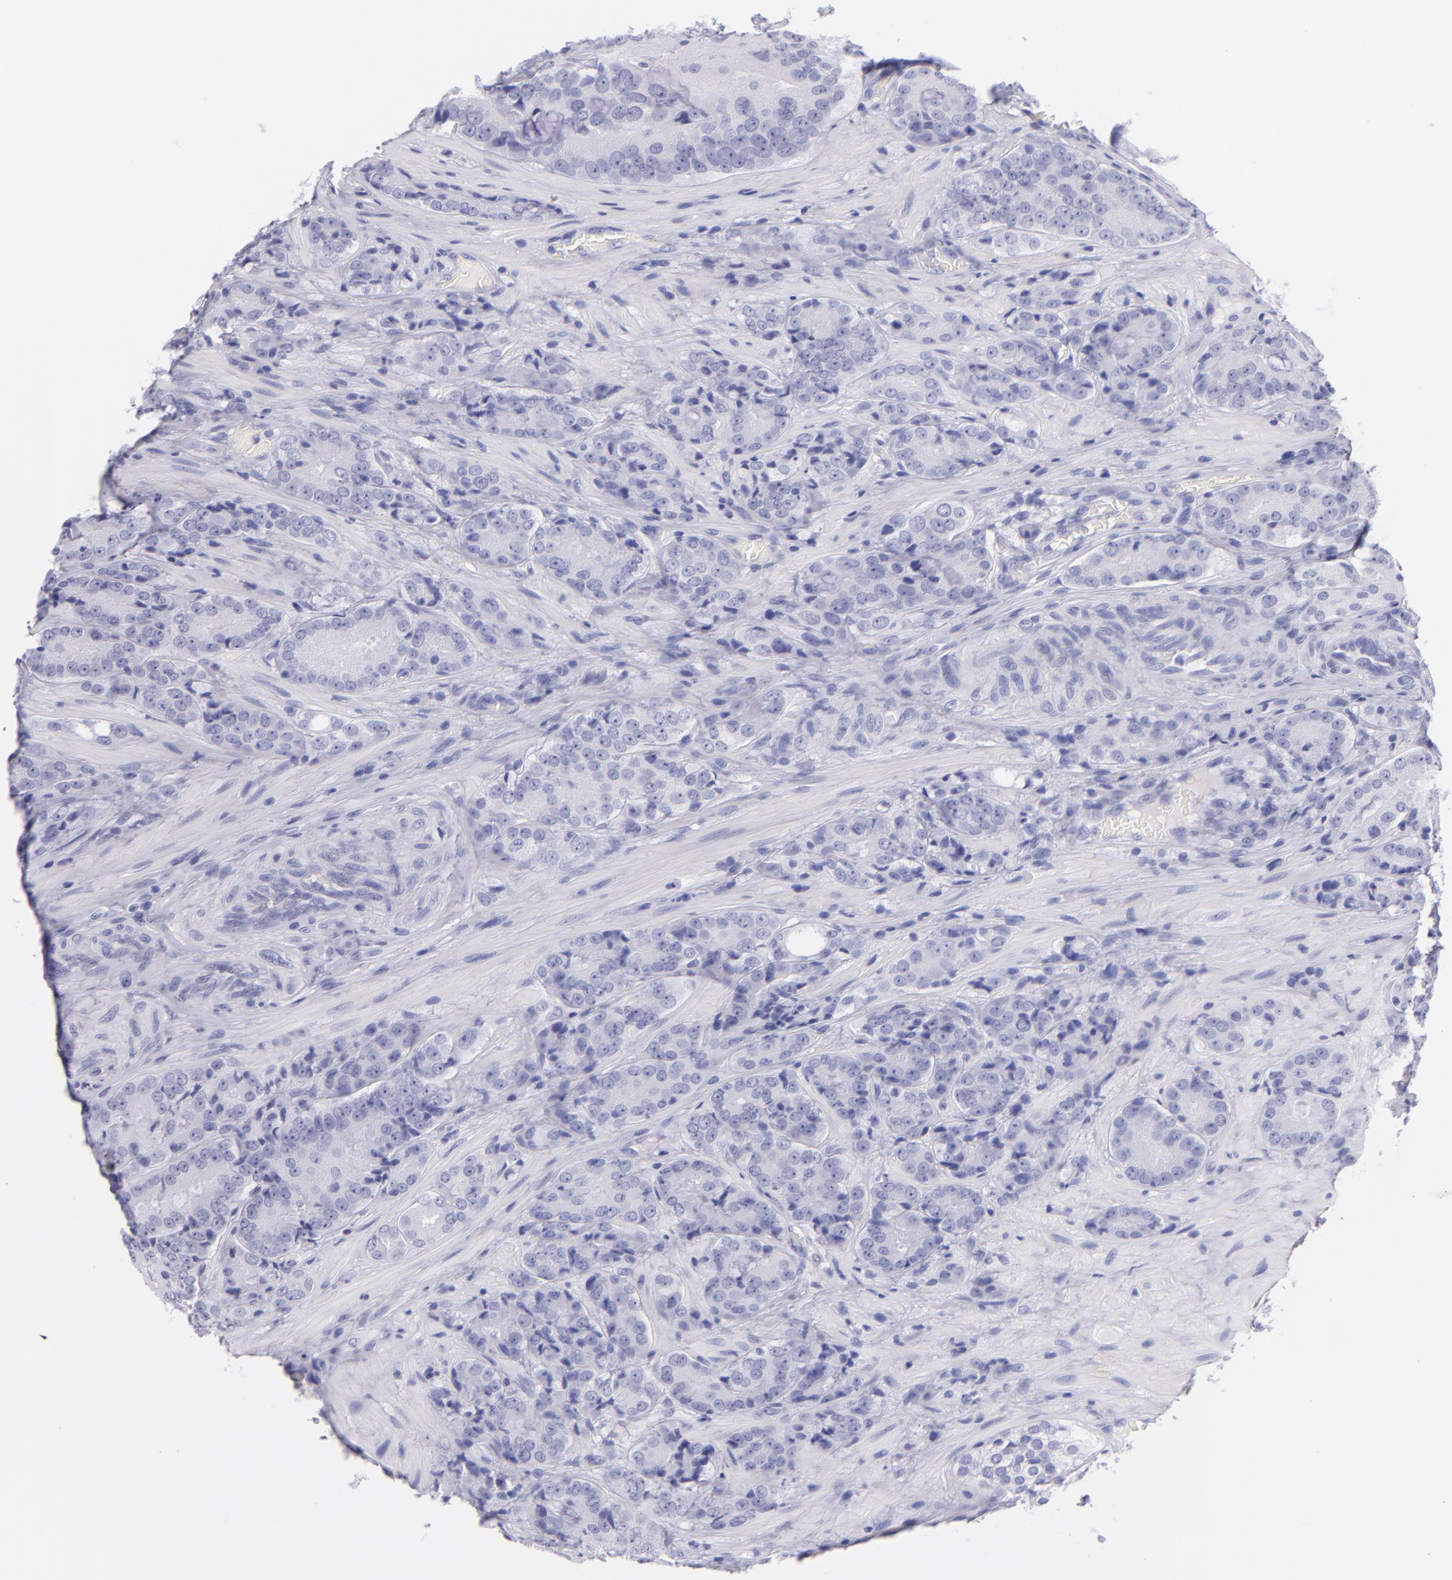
{"staining": {"intensity": "negative", "quantity": "none", "location": "none"}, "tissue": "prostate cancer", "cell_type": "Tumor cells", "image_type": "cancer", "snomed": [{"axis": "morphology", "description": "Adenocarcinoma, High grade"}, {"axis": "topography", "description": "Prostate"}], "caption": "A high-resolution histopathology image shows IHC staining of prostate cancer (high-grade adenocarcinoma), which exhibits no significant staining in tumor cells.", "gene": "CNP", "patient": {"sex": "male", "age": 70}}